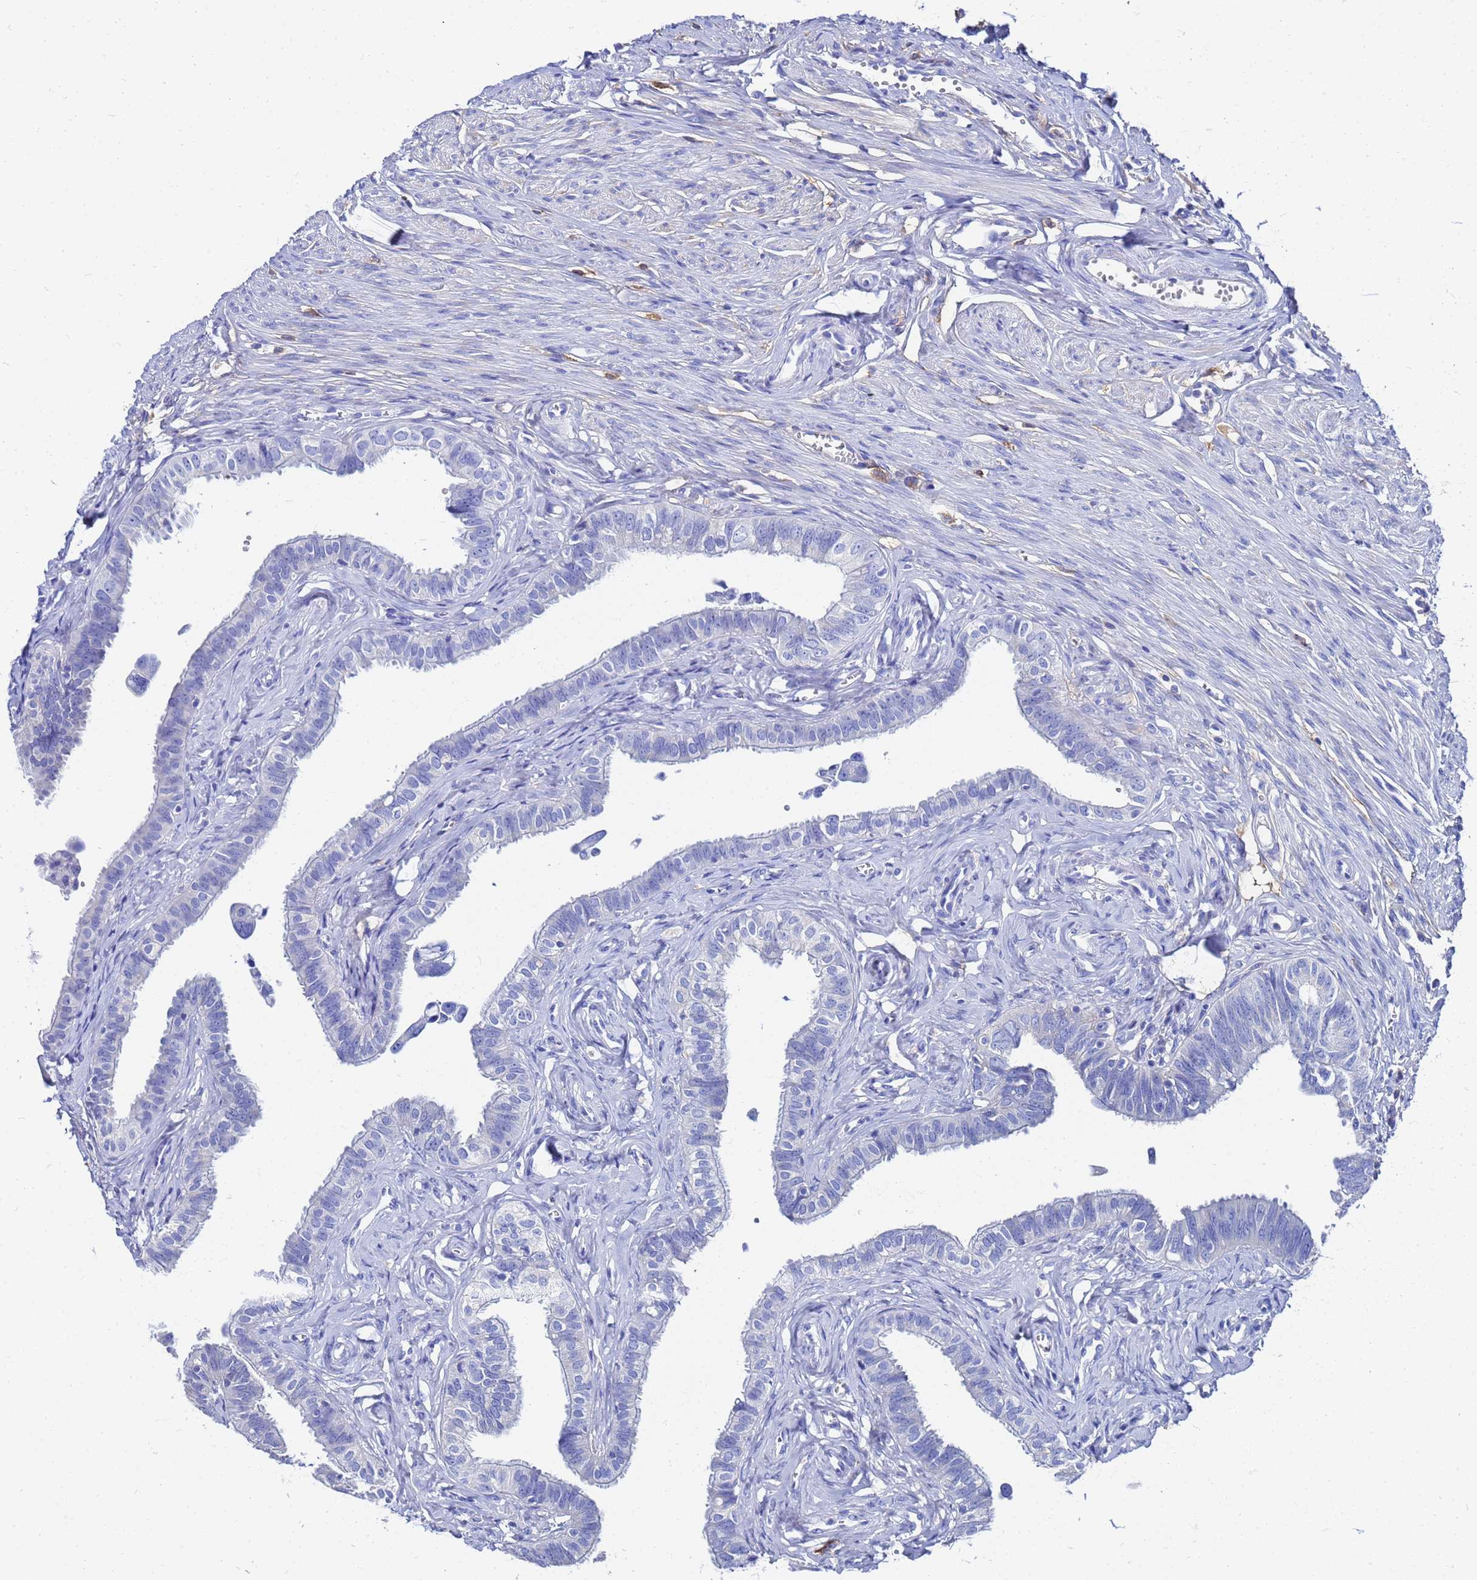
{"staining": {"intensity": "negative", "quantity": "none", "location": "none"}, "tissue": "fallopian tube", "cell_type": "Glandular cells", "image_type": "normal", "snomed": [{"axis": "morphology", "description": "Normal tissue, NOS"}, {"axis": "morphology", "description": "Carcinoma, NOS"}, {"axis": "topography", "description": "Fallopian tube"}, {"axis": "topography", "description": "Ovary"}], "caption": "Immunohistochemistry of normal fallopian tube displays no expression in glandular cells.", "gene": "AQP12A", "patient": {"sex": "female", "age": 59}}